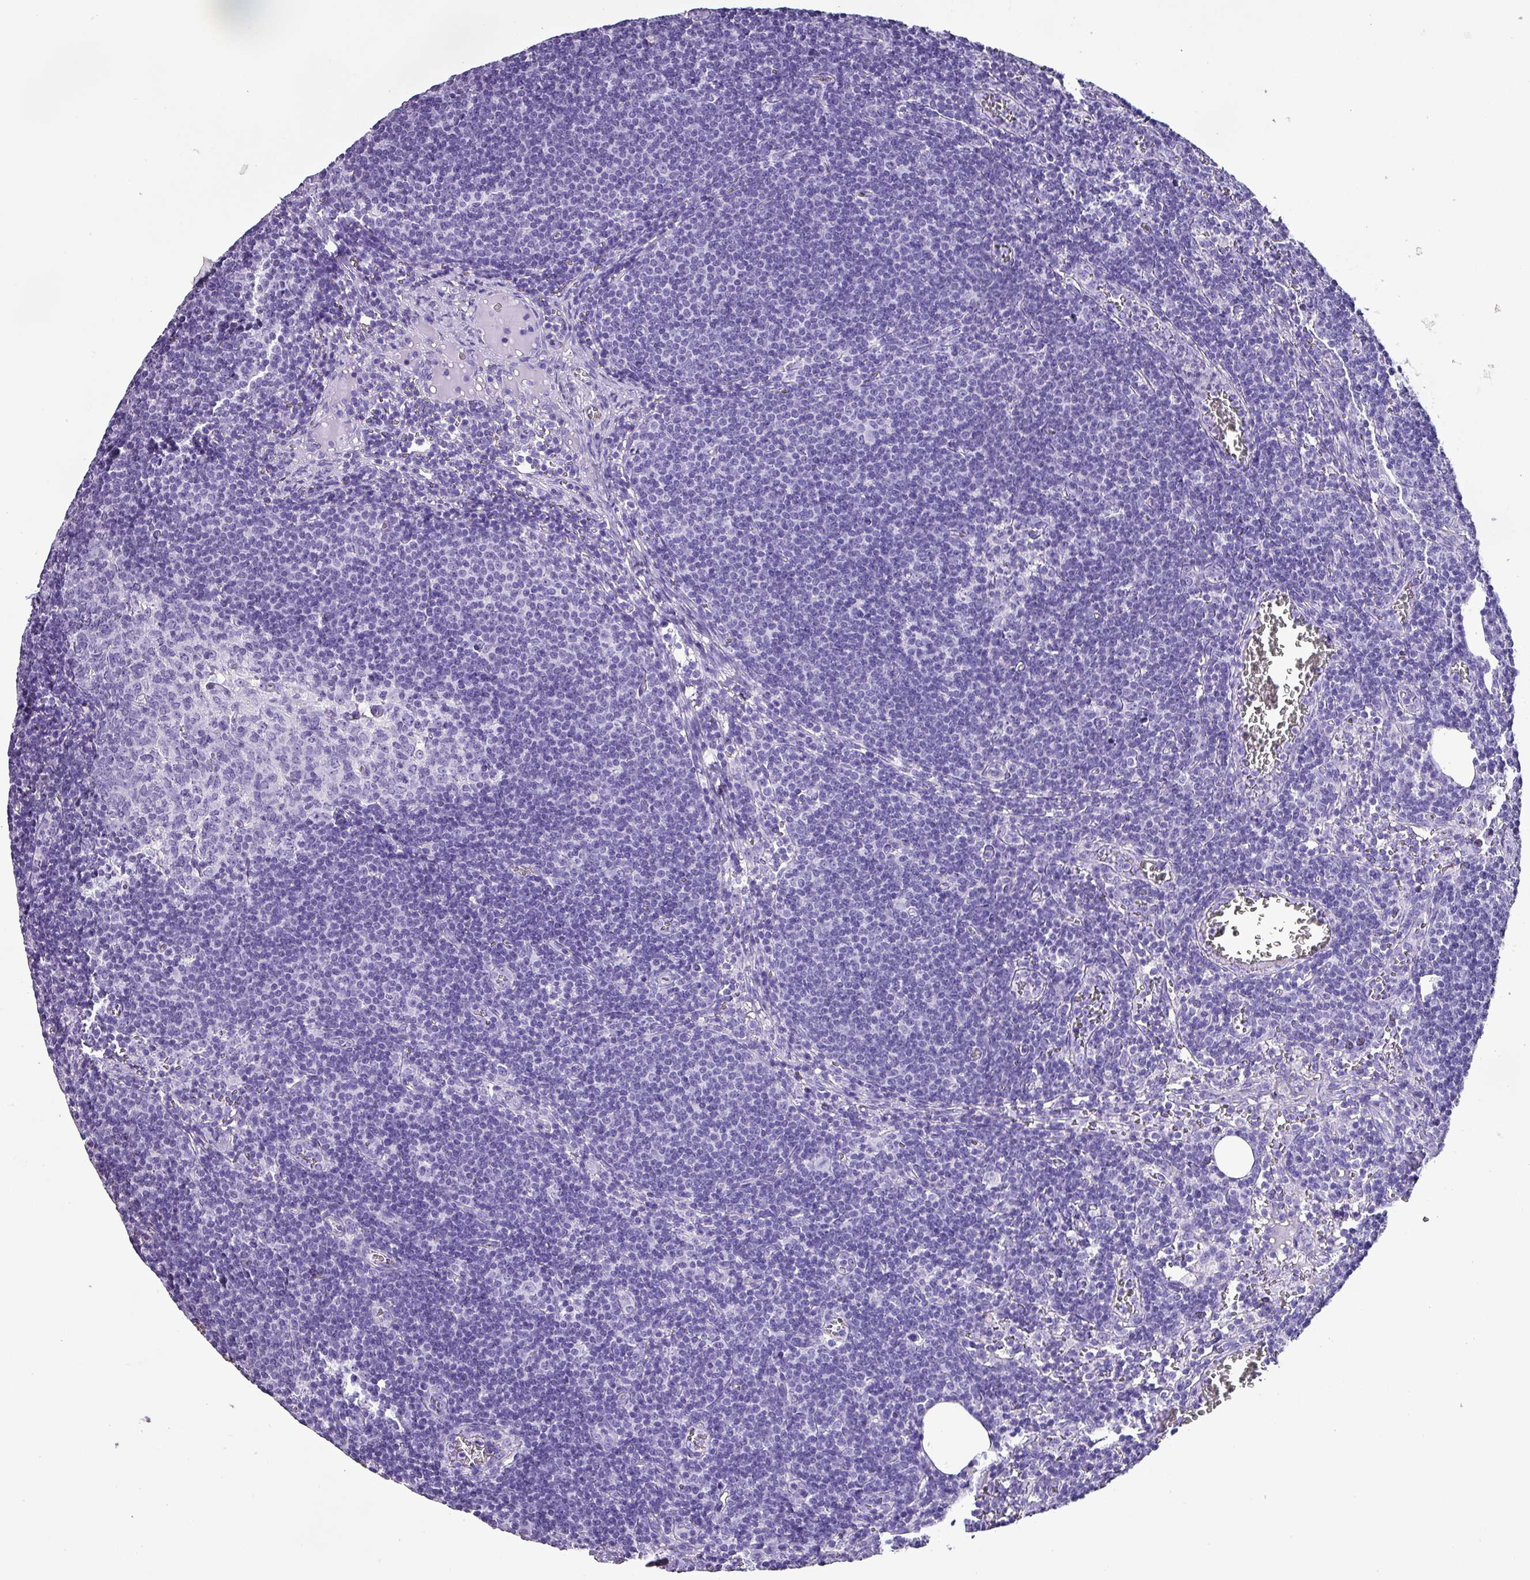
{"staining": {"intensity": "negative", "quantity": "none", "location": "none"}, "tissue": "lymph node", "cell_type": "Germinal center cells", "image_type": "normal", "snomed": [{"axis": "morphology", "description": "Normal tissue, NOS"}, {"axis": "topography", "description": "Lymph node"}], "caption": "Immunohistochemistry (IHC) photomicrograph of benign human lymph node stained for a protein (brown), which reveals no expression in germinal center cells.", "gene": "KRT6A", "patient": {"sex": "female", "age": 27}}